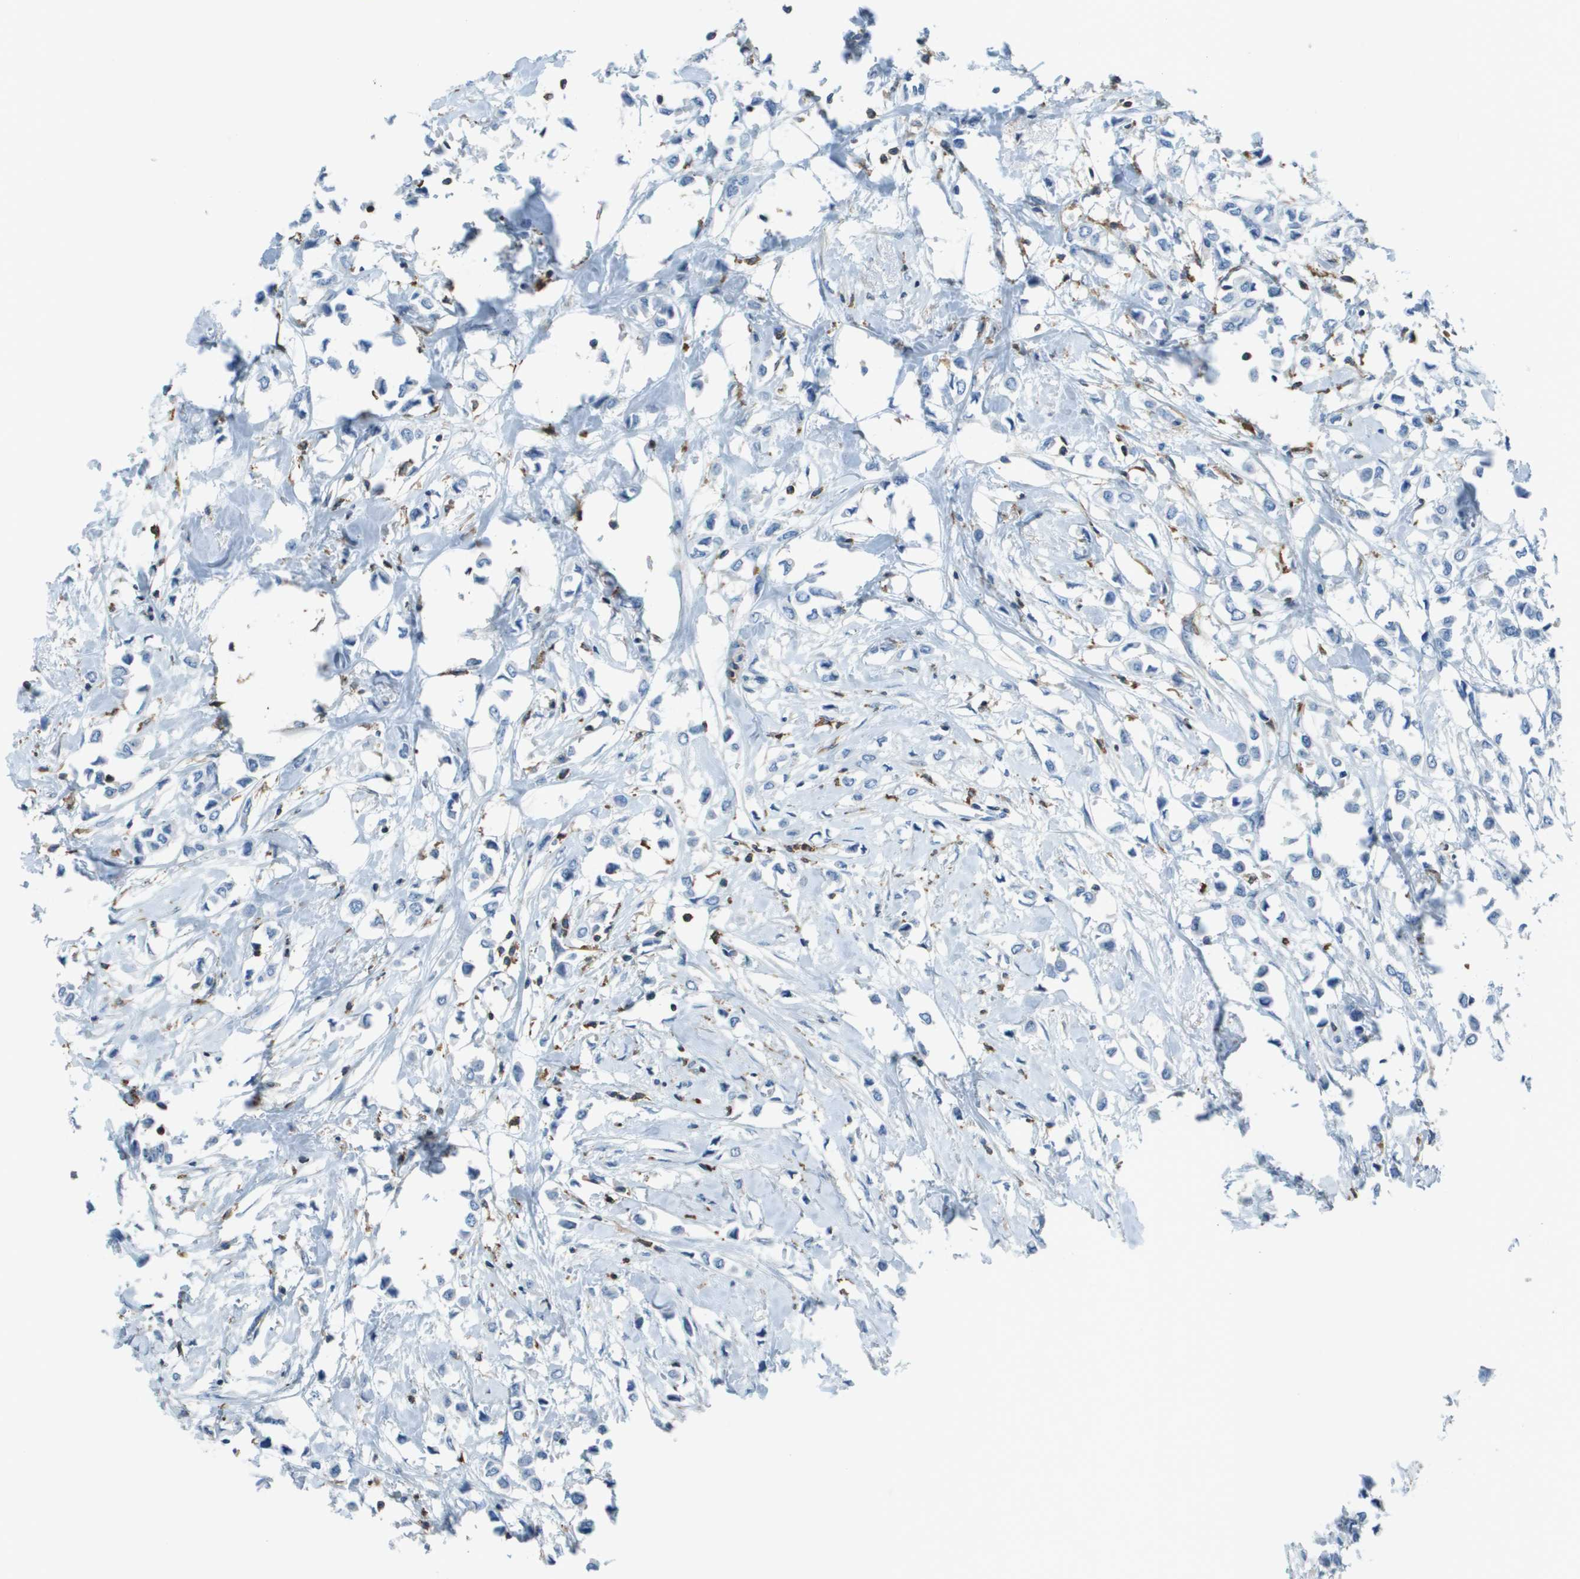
{"staining": {"intensity": "negative", "quantity": "none", "location": "none"}, "tissue": "breast cancer", "cell_type": "Tumor cells", "image_type": "cancer", "snomed": [{"axis": "morphology", "description": "Lobular carcinoma"}, {"axis": "topography", "description": "Breast"}], "caption": "This is an IHC micrograph of breast cancer. There is no positivity in tumor cells.", "gene": "APBB1IP", "patient": {"sex": "female", "age": 51}}